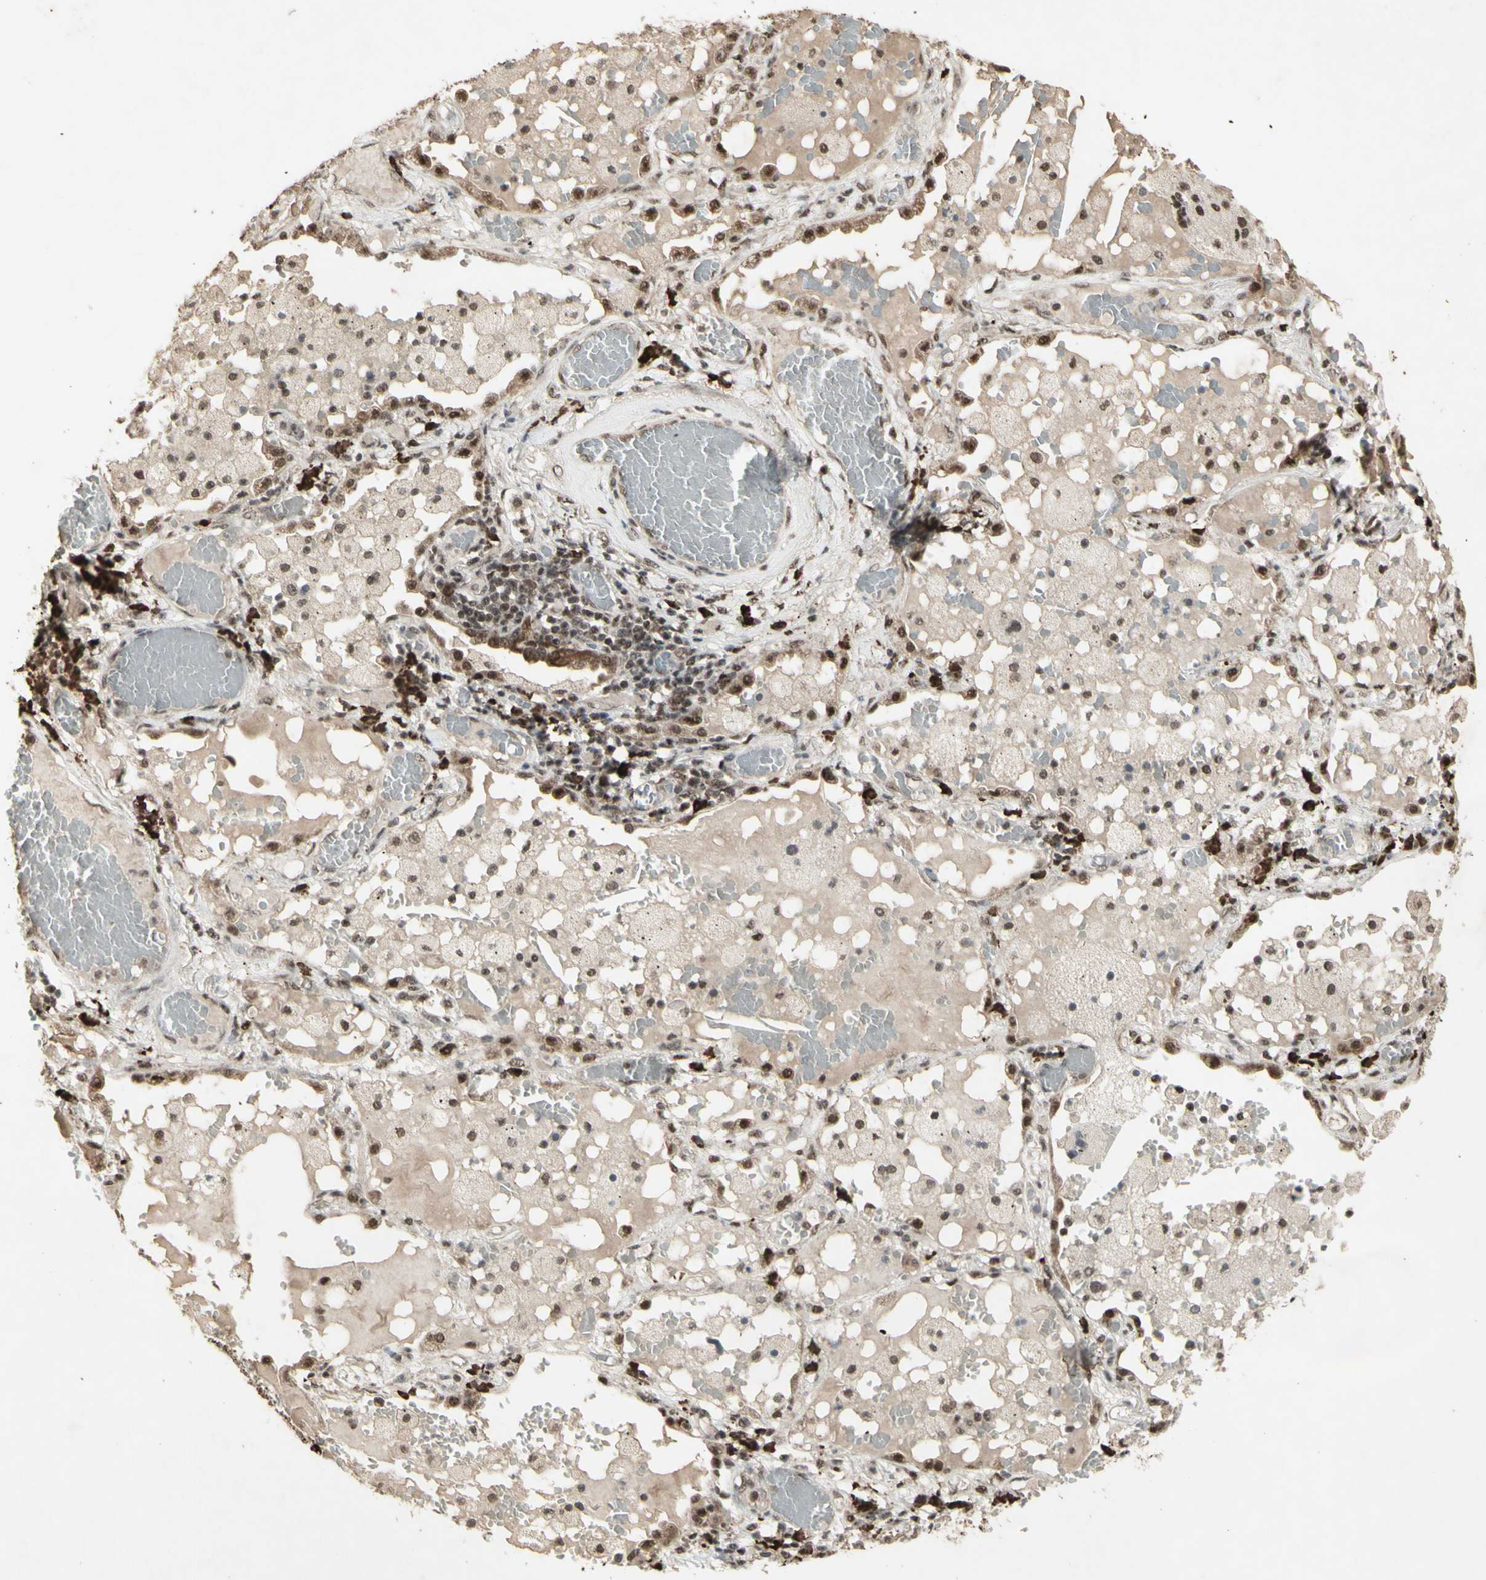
{"staining": {"intensity": "moderate", "quantity": ">75%", "location": "cytoplasmic/membranous,nuclear"}, "tissue": "lung cancer", "cell_type": "Tumor cells", "image_type": "cancer", "snomed": [{"axis": "morphology", "description": "Squamous cell carcinoma, NOS"}, {"axis": "topography", "description": "Lung"}], "caption": "A medium amount of moderate cytoplasmic/membranous and nuclear expression is seen in about >75% of tumor cells in squamous cell carcinoma (lung) tissue.", "gene": "CCNT1", "patient": {"sex": "male", "age": 71}}